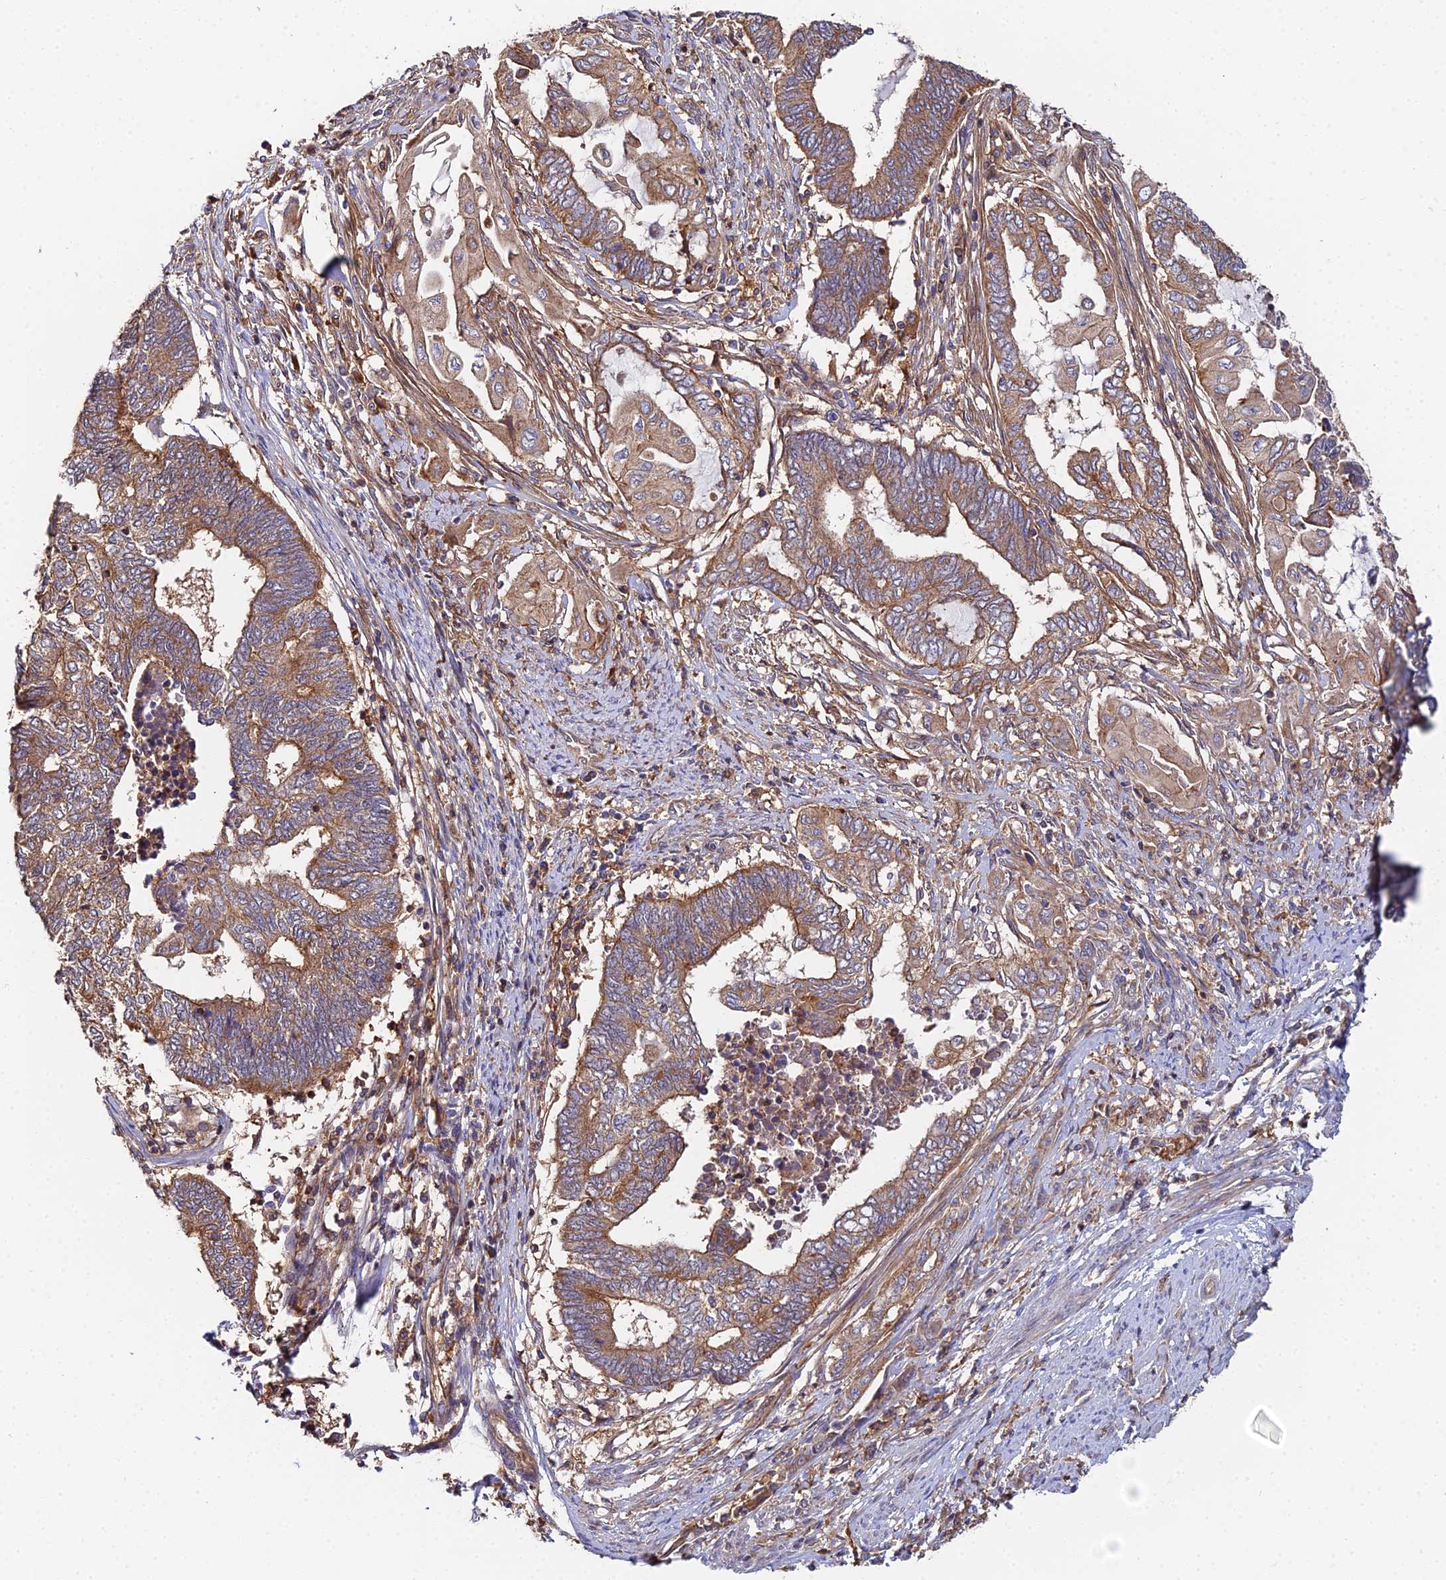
{"staining": {"intensity": "moderate", "quantity": ">75%", "location": "cytoplasmic/membranous"}, "tissue": "endometrial cancer", "cell_type": "Tumor cells", "image_type": "cancer", "snomed": [{"axis": "morphology", "description": "Adenocarcinoma, NOS"}, {"axis": "topography", "description": "Uterus"}, {"axis": "topography", "description": "Endometrium"}], "caption": "A brown stain labels moderate cytoplasmic/membranous expression of a protein in endometrial cancer (adenocarcinoma) tumor cells.", "gene": "GNG5B", "patient": {"sex": "female", "age": 70}}